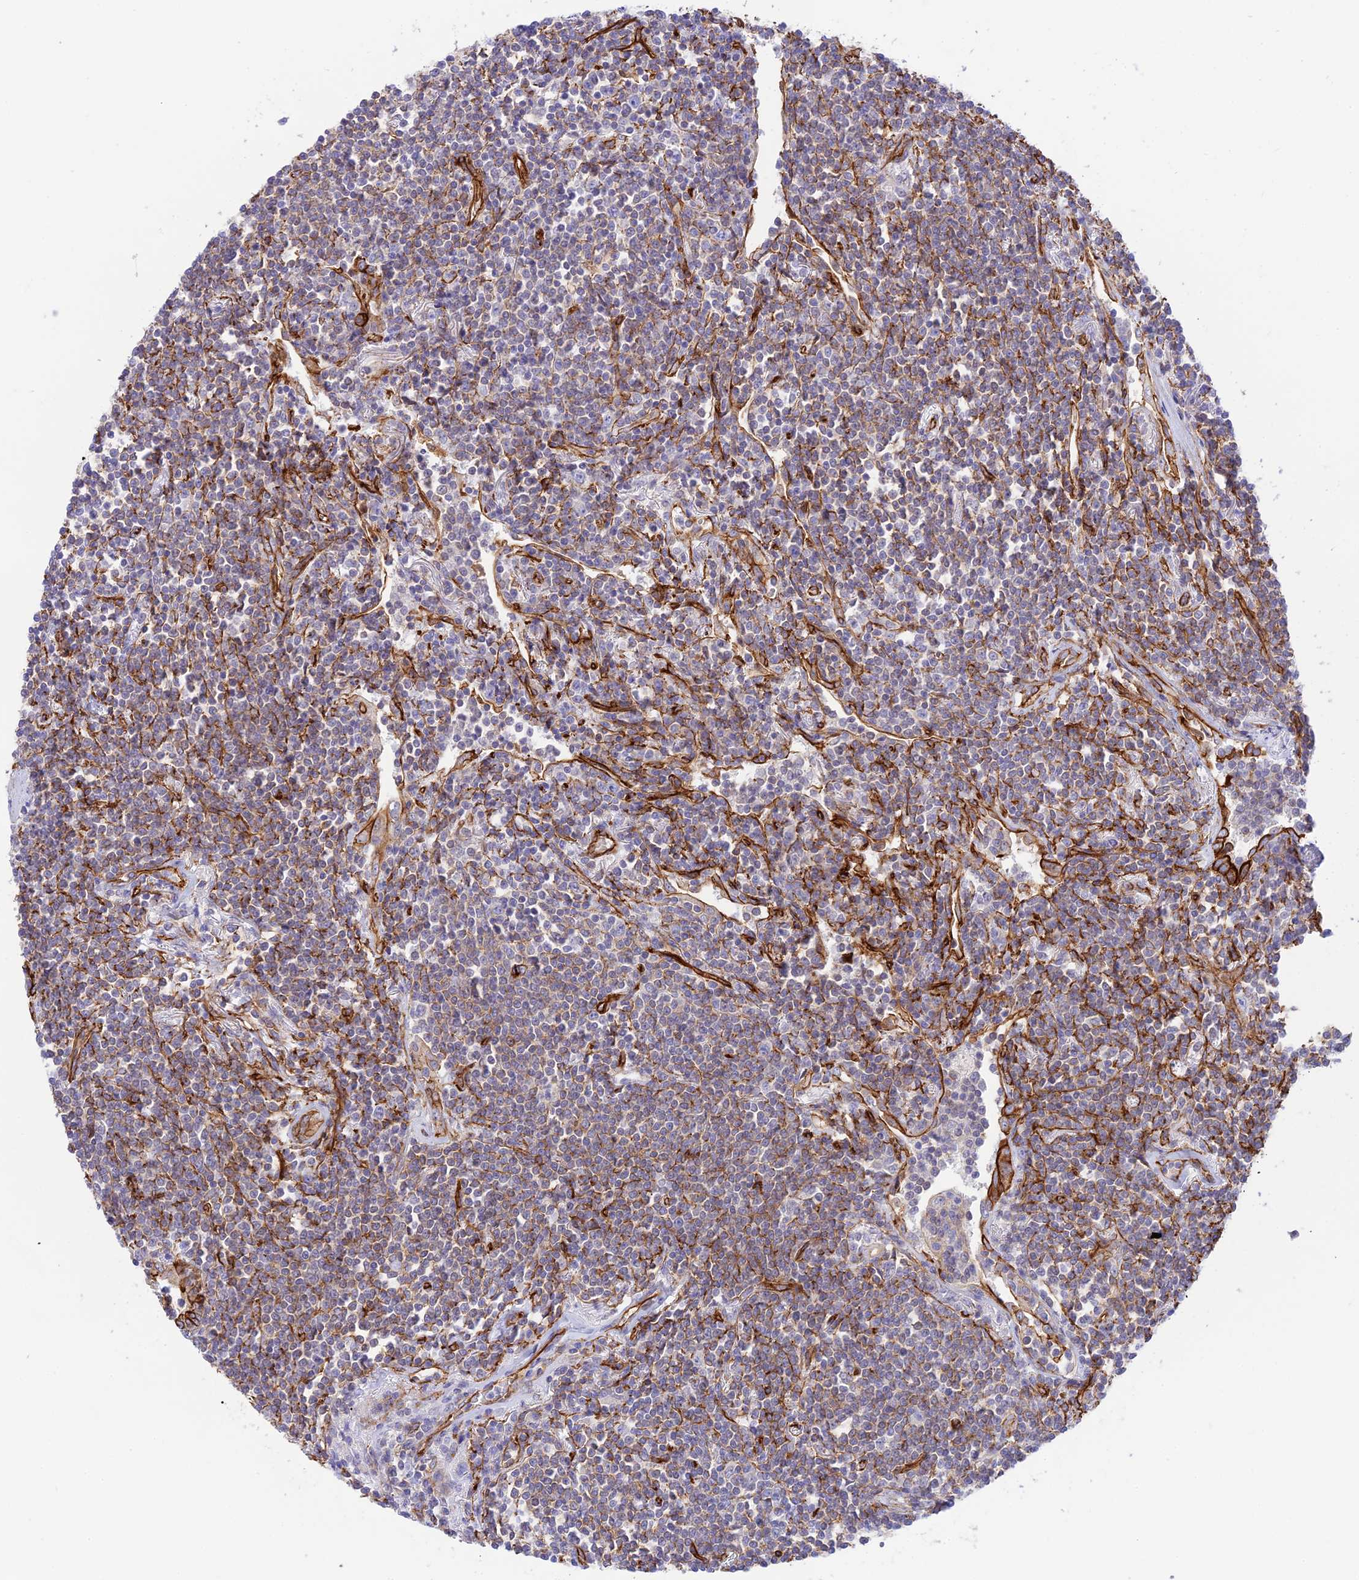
{"staining": {"intensity": "moderate", "quantity": "<25%", "location": "cytoplasmic/membranous"}, "tissue": "lymphoma", "cell_type": "Tumor cells", "image_type": "cancer", "snomed": [{"axis": "morphology", "description": "Malignant lymphoma, non-Hodgkin's type, Low grade"}, {"axis": "topography", "description": "Lung"}], "caption": "An immunohistochemistry (IHC) micrograph of neoplastic tissue is shown. Protein staining in brown shows moderate cytoplasmic/membranous positivity in lymphoma within tumor cells.", "gene": "YPEL5", "patient": {"sex": "female", "age": 71}}